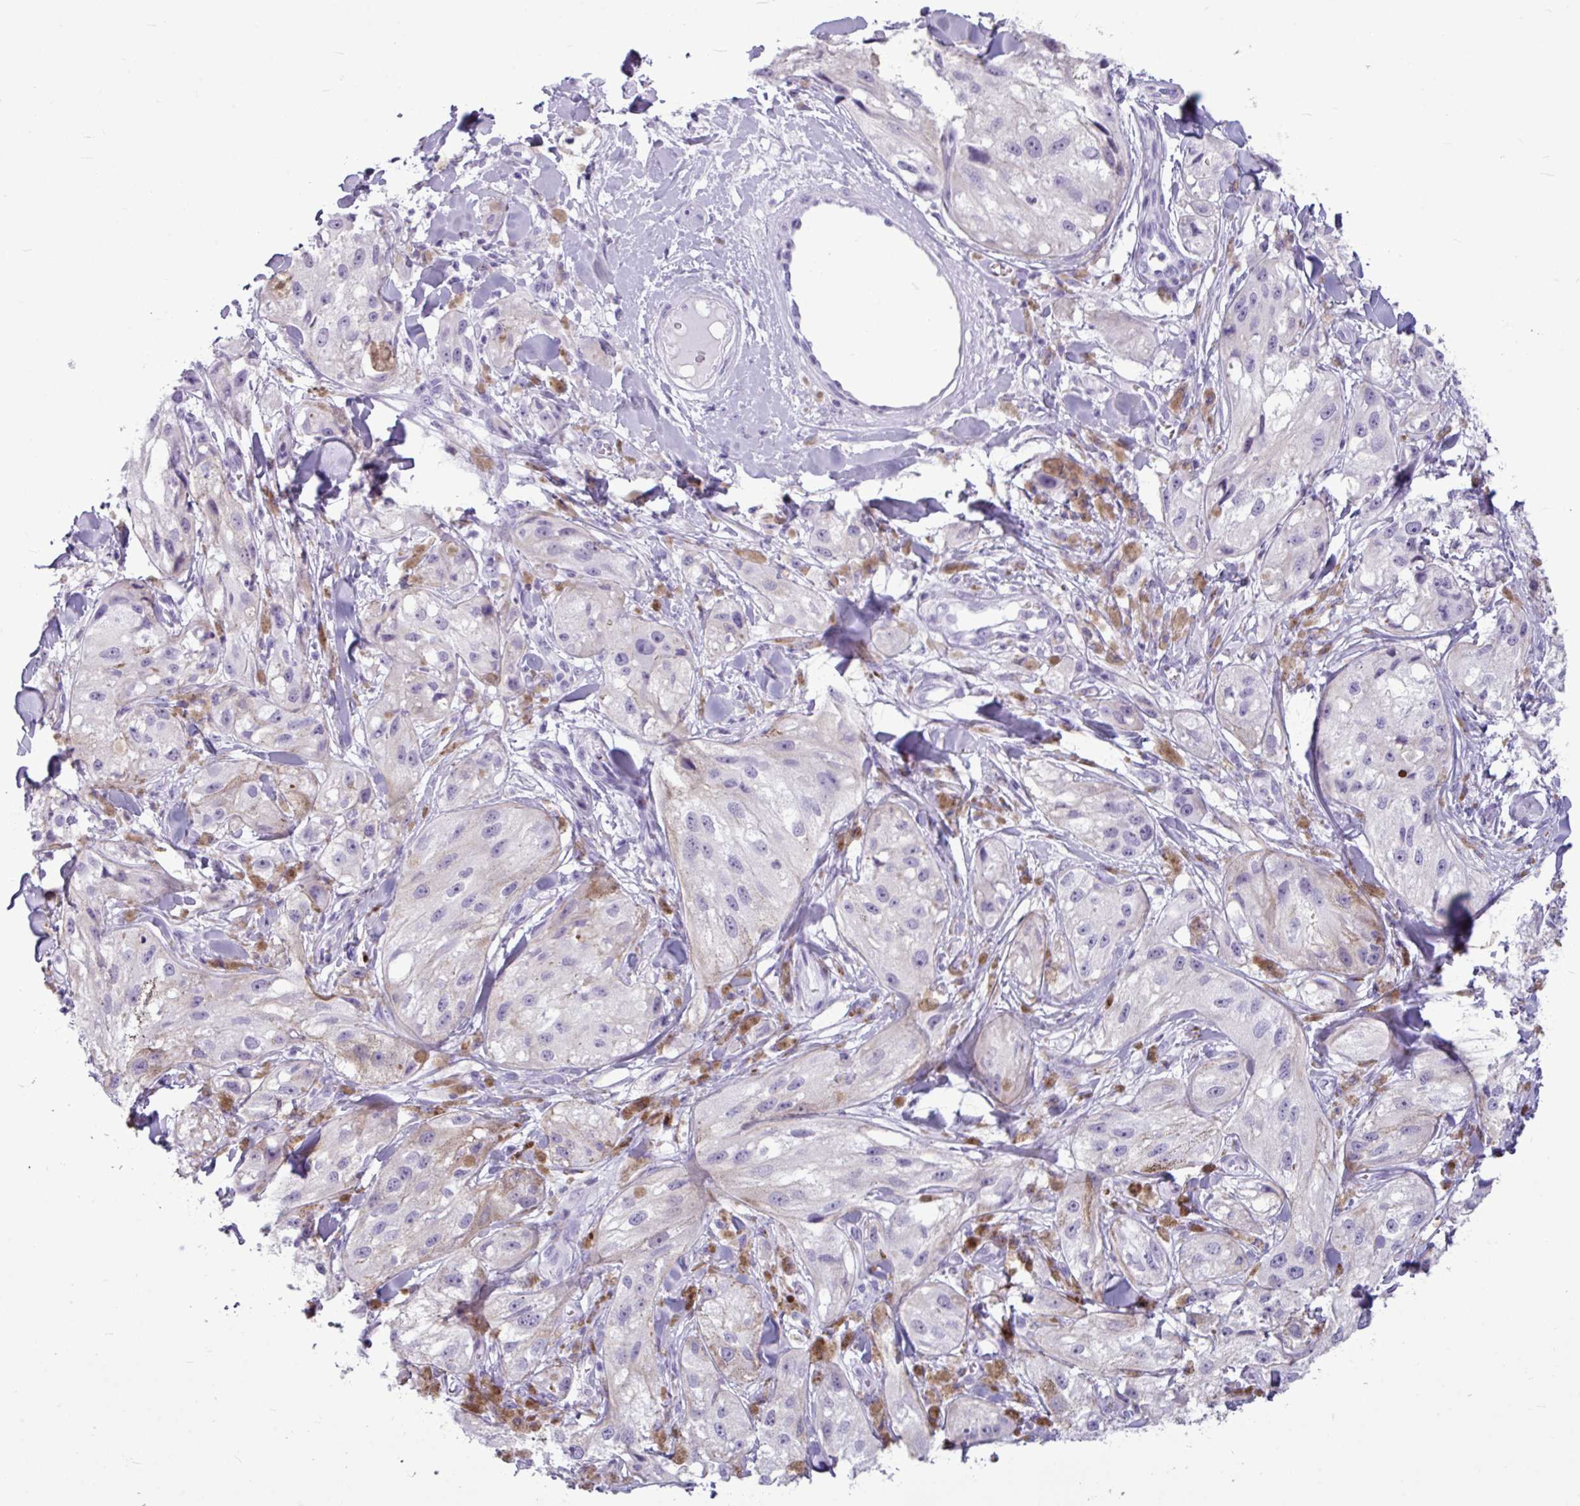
{"staining": {"intensity": "negative", "quantity": "none", "location": "none"}, "tissue": "melanoma", "cell_type": "Tumor cells", "image_type": "cancer", "snomed": [{"axis": "morphology", "description": "Malignant melanoma, NOS"}, {"axis": "topography", "description": "Skin"}], "caption": "Photomicrograph shows no protein positivity in tumor cells of malignant melanoma tissue.", "gene": "AMY1B", "patient": {"sex": "male", "age": 88}}